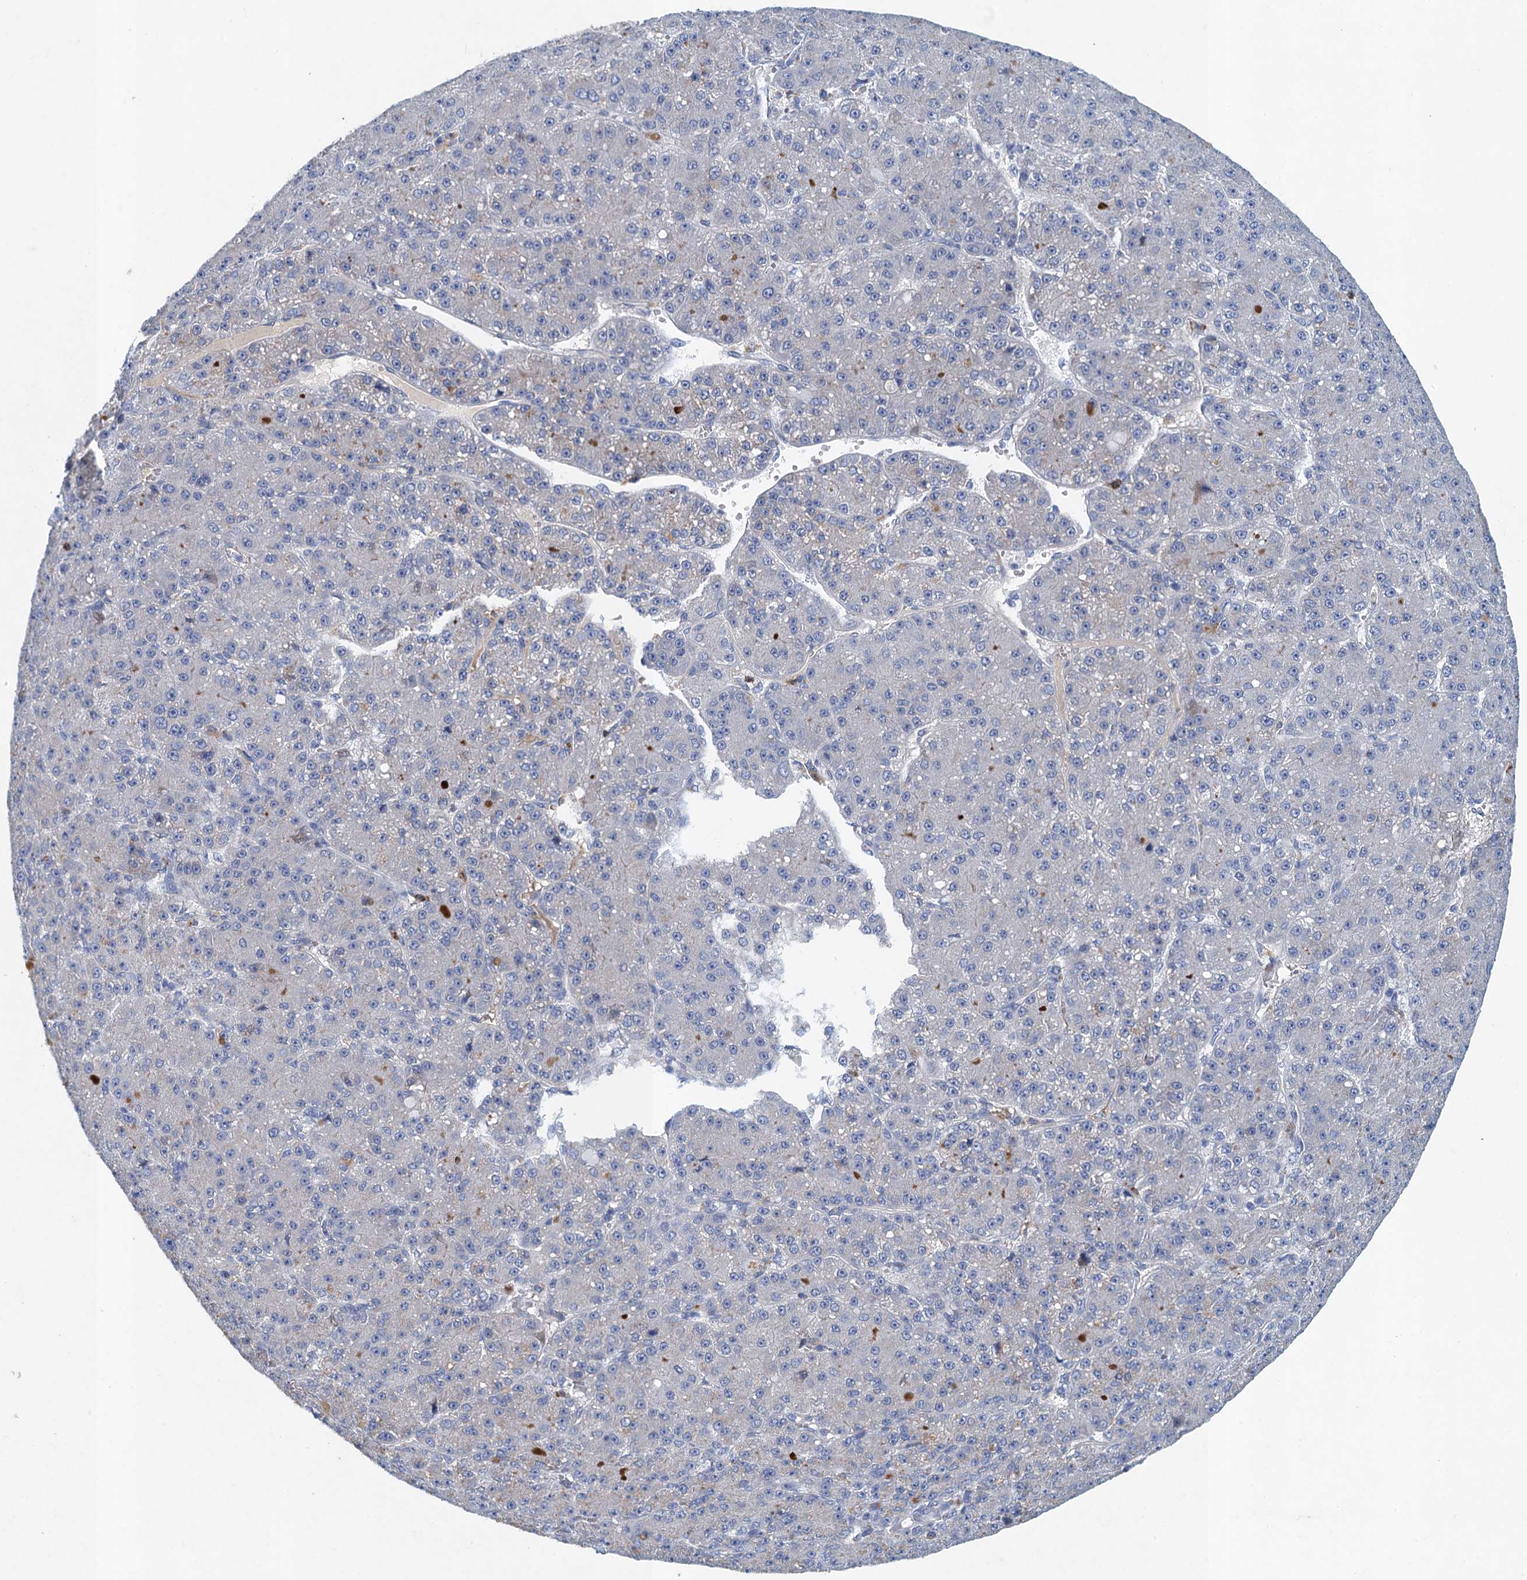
{"staining": {"intensity": "negative", "quantity": "none", "location": "none"}, "tissue": "liver cancer", "cell_type": "Tumor cells", "image_type": "cancer", "snomed": [{"axis": "morphology", "description": "Carcinoma, Hepatocellular, NOS"}, {"axis": "topography", "description": "Liver"}], "caption": "High power microscopy histopathology image of an immunohistochemistry micrograph of liver cancer, revealing no significant positivity in tumor cells. The staining was performed using DAB (3,3'-diaminobenzidine) to visualize the protein expression in brown, while the nuclei were stained in blue with hematoxylin (Magnification: 20x).", "gene": "TPCN1", "patient": {"sex": "male", "age": 67}}